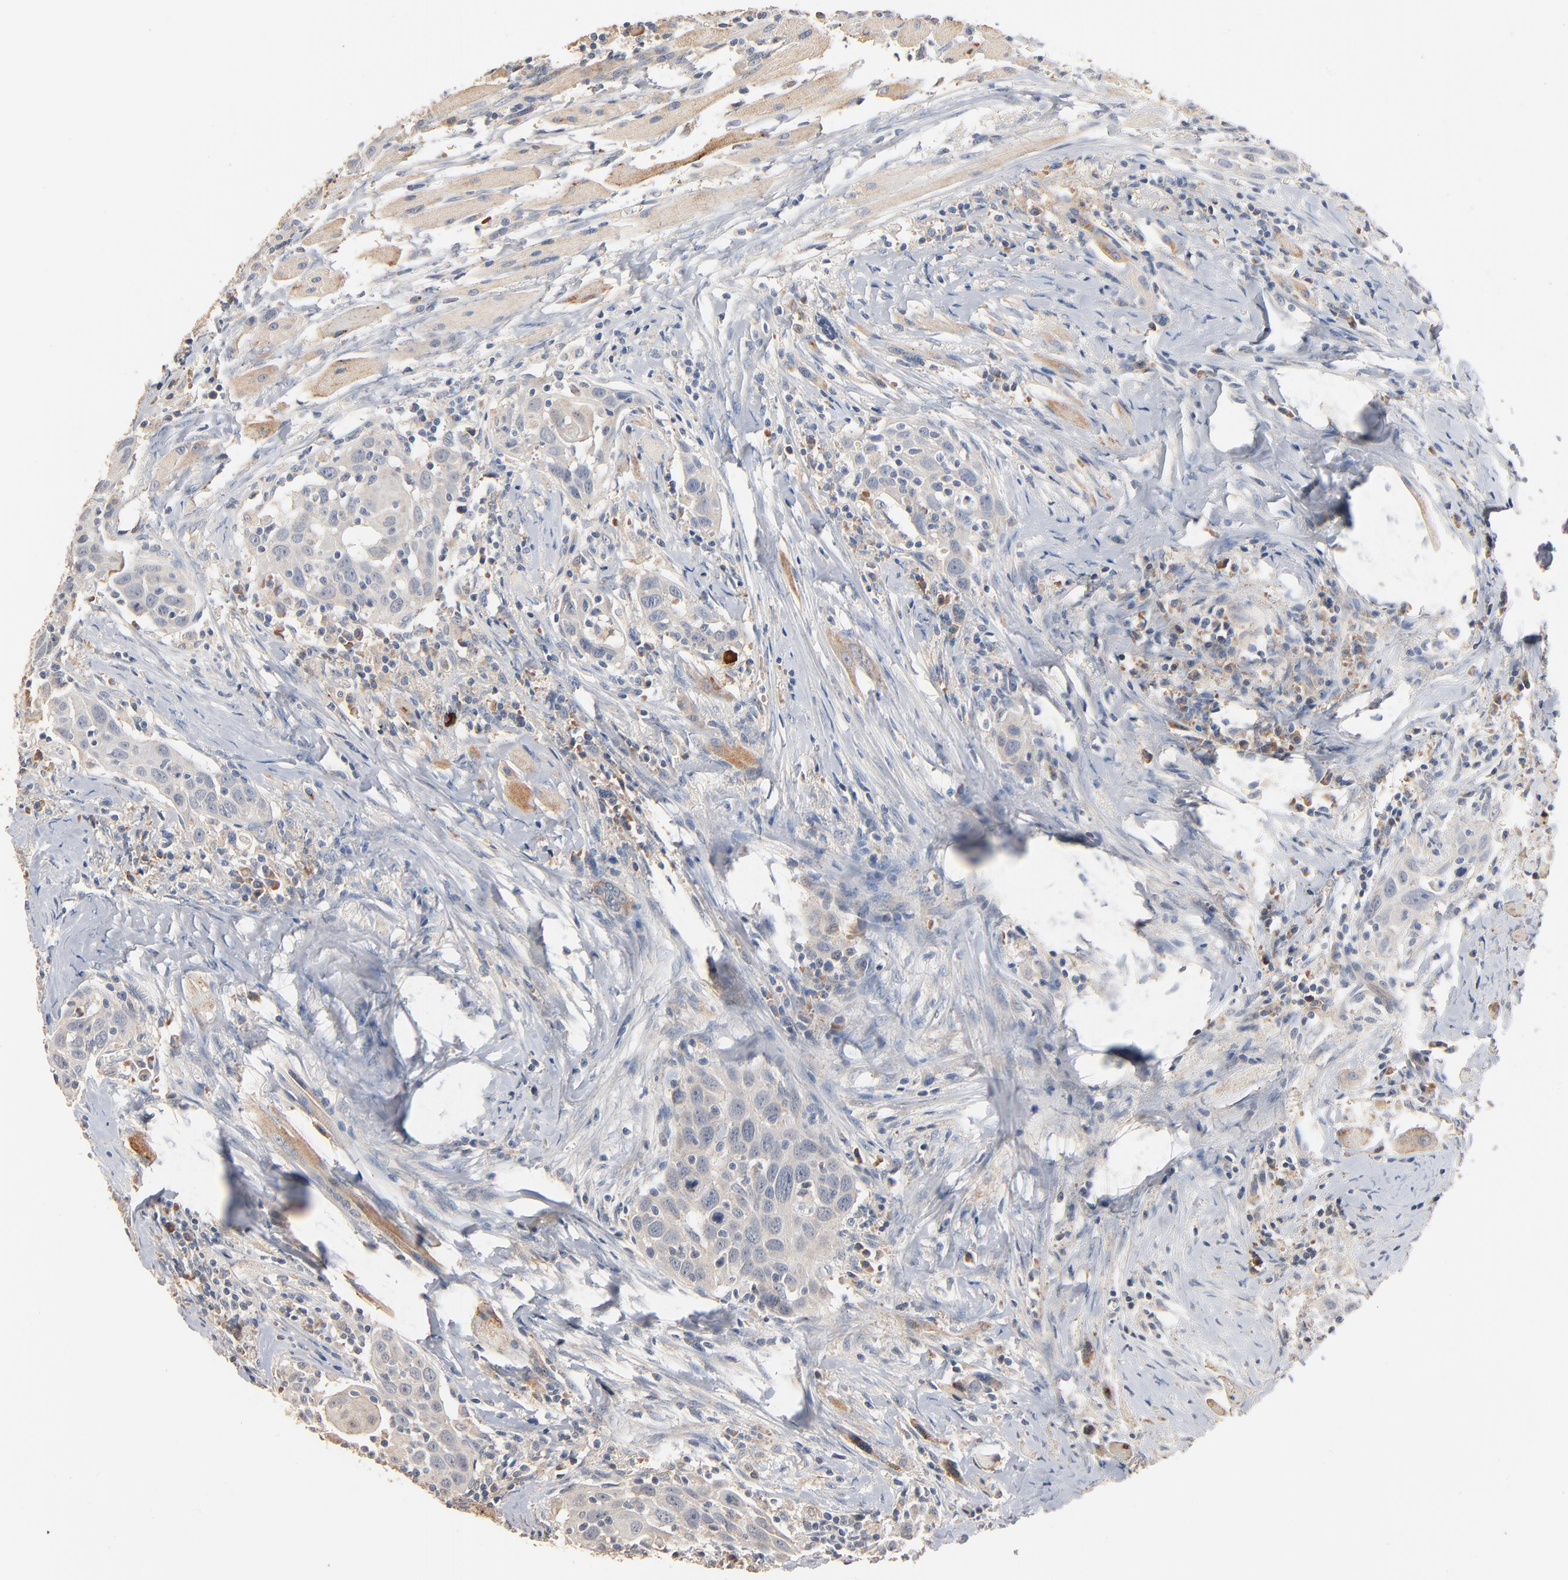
{"staining": {"intensity": "negative", "quantity": "none", "location": "none"}, "tissue": "head and neck cancer", "cell_type": "Tumor cells", "image_type": "cancer", "snomed": [{"axis": "morphology", "description": "Squamous cell carcinoma, NOS"}, {"axis": "topography", "description": "Oral tissue"}, {"axis": "topography", "description": "Head-Neck"}], "caption": "This is an immunohistochemistry (IHC) photomicrograph of human head and neck cancer. There is no positivity in tumor cells.", "gene": "ZDHHC8", "patient": {"sex": "female", "age": 50}}